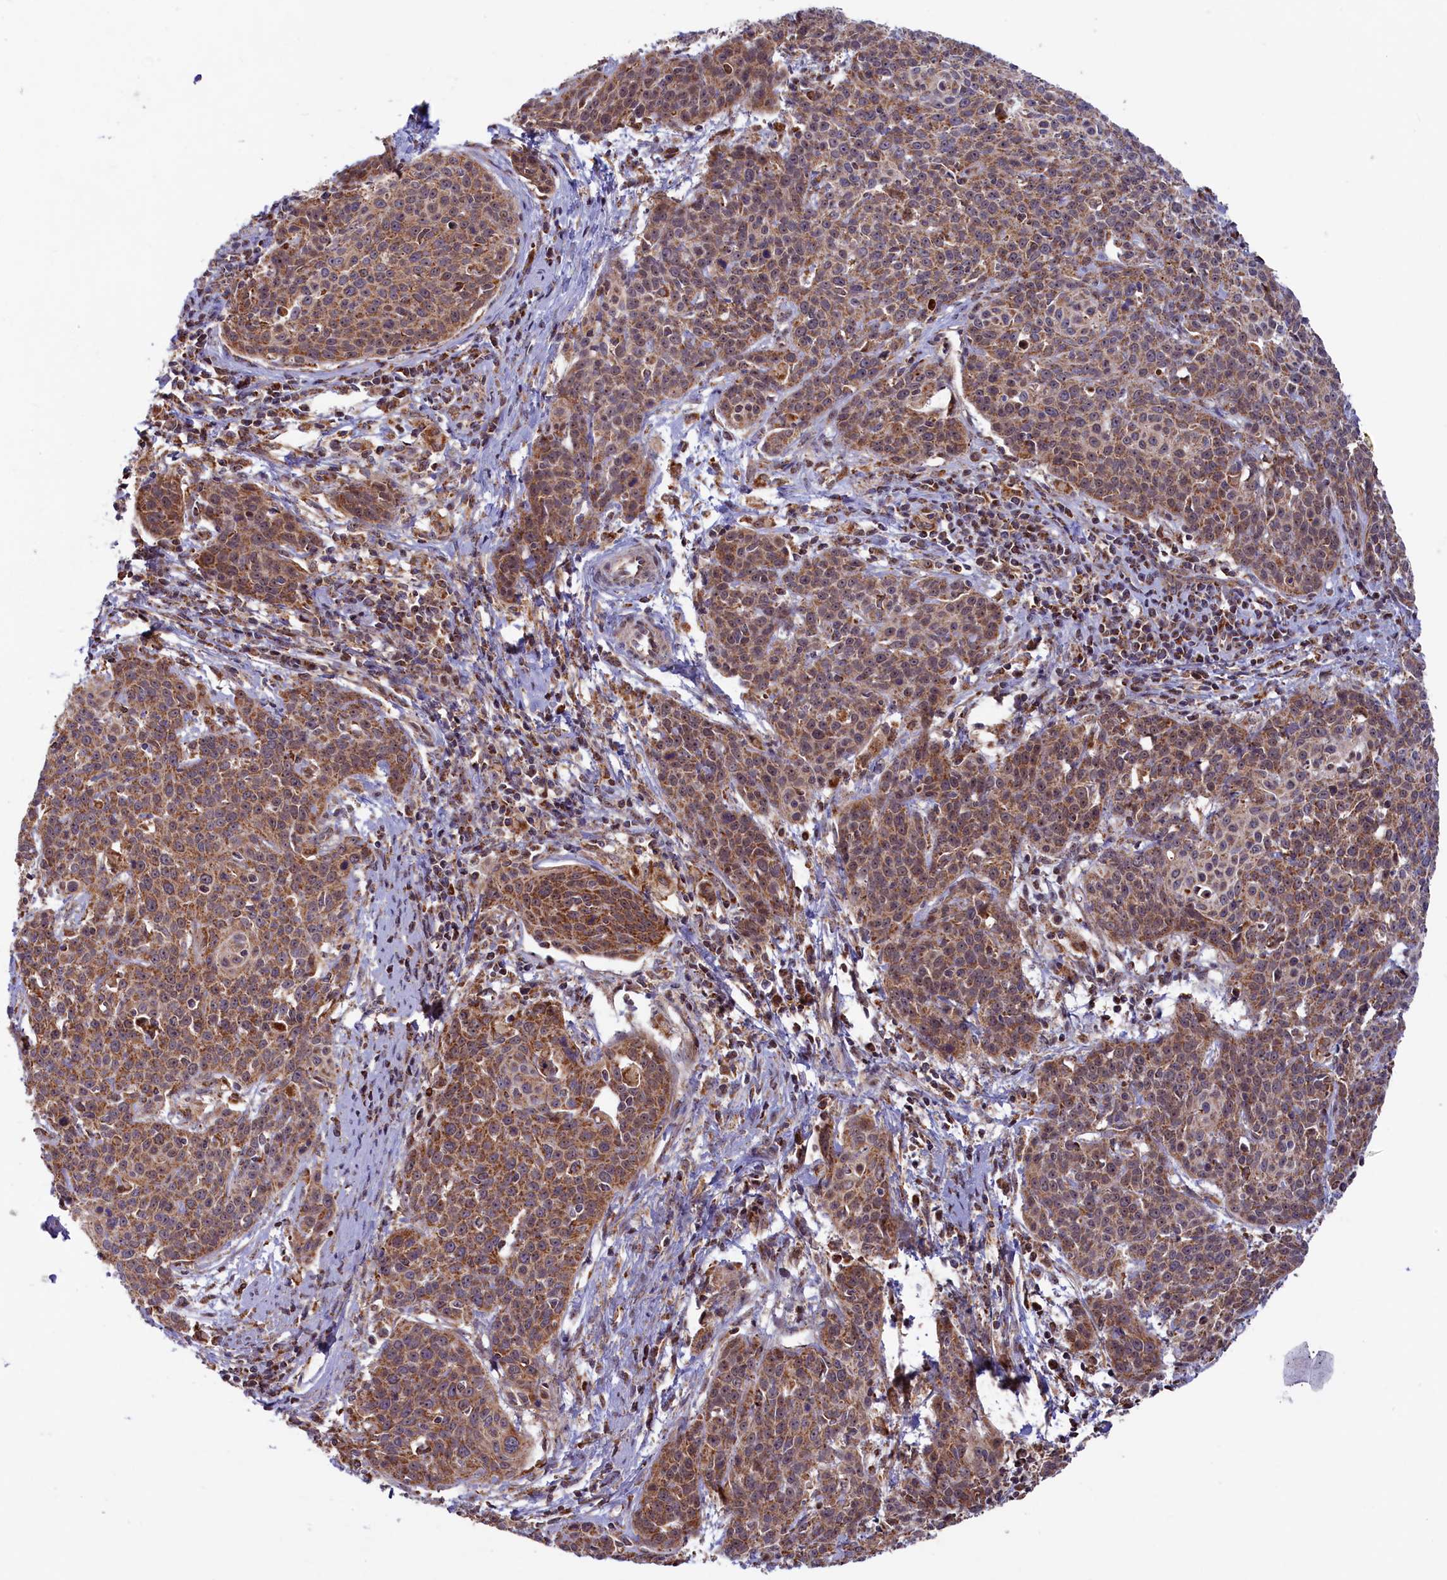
{"staining": {"intensity": "moderate", "quantity": ">75%", "location": "cytoplasmic/membranous"}, "tissue": "cervical cancer", "cell_type": "Tumor cells", "image_type": "cancer", "snomed": [{"axis": "morphology", "description": "Squamous cell carcinoma, NOS"}, {"axis": "topography", "description": "Cervix"}], "caption": "A high-resolution micrograph shows immunohistochemistry staining of cervical squamous cell carcinoma, which demonstrates moderate cytoplasmic/membranous expression in about >75% of tumor cells. Nuclei are stained in blue.", "gene": "DUS3L", "patient": {"sex": "female", "age": 38}}